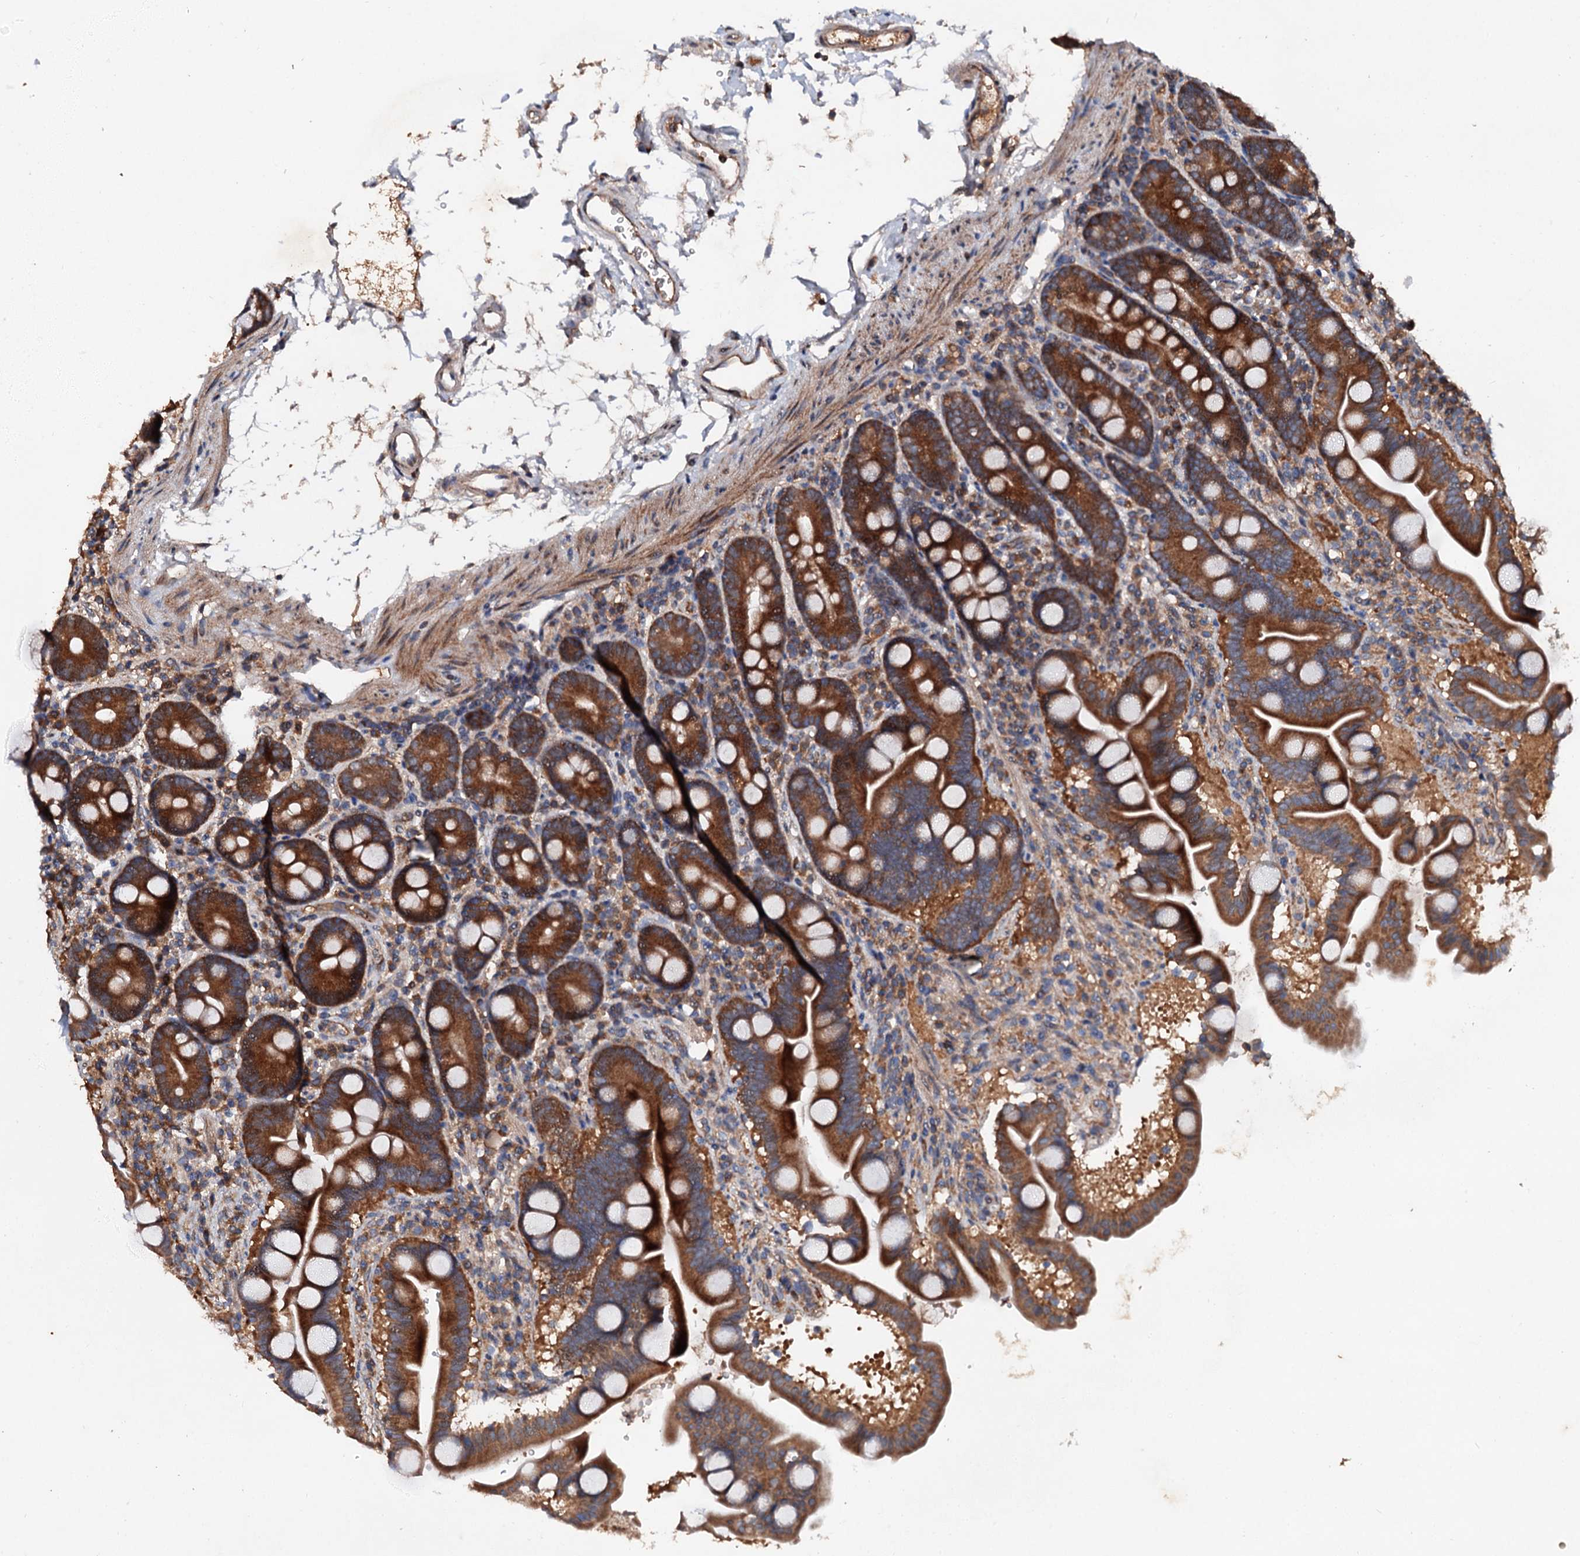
{"staining": {"intensity": "strong", "quantity": ">75%", "location": "cytoplasmic/membranous"}, "tissue": "duodenum", "cell_type": "Glandular cells", "image_type": "normal", "snomed": [{"axis": "morphology", "description": "Normal tissue, NOS"}, {"axis": "topography", "description": "Duodenum"}], "caption": "IHC staining of benign duodenum, which demonstrates high levels of strong cytoplasmic/membranous staining in approximately >75% of glandular cells indicating strong cytoplasmic/membranous protein expression. The staining was performed using DAB (brown) for protein detection and nuclei were counterstained in hematoxylin (blue).", "gene": "EXTL1", "patient": {"sex": "male", "age": 54}}